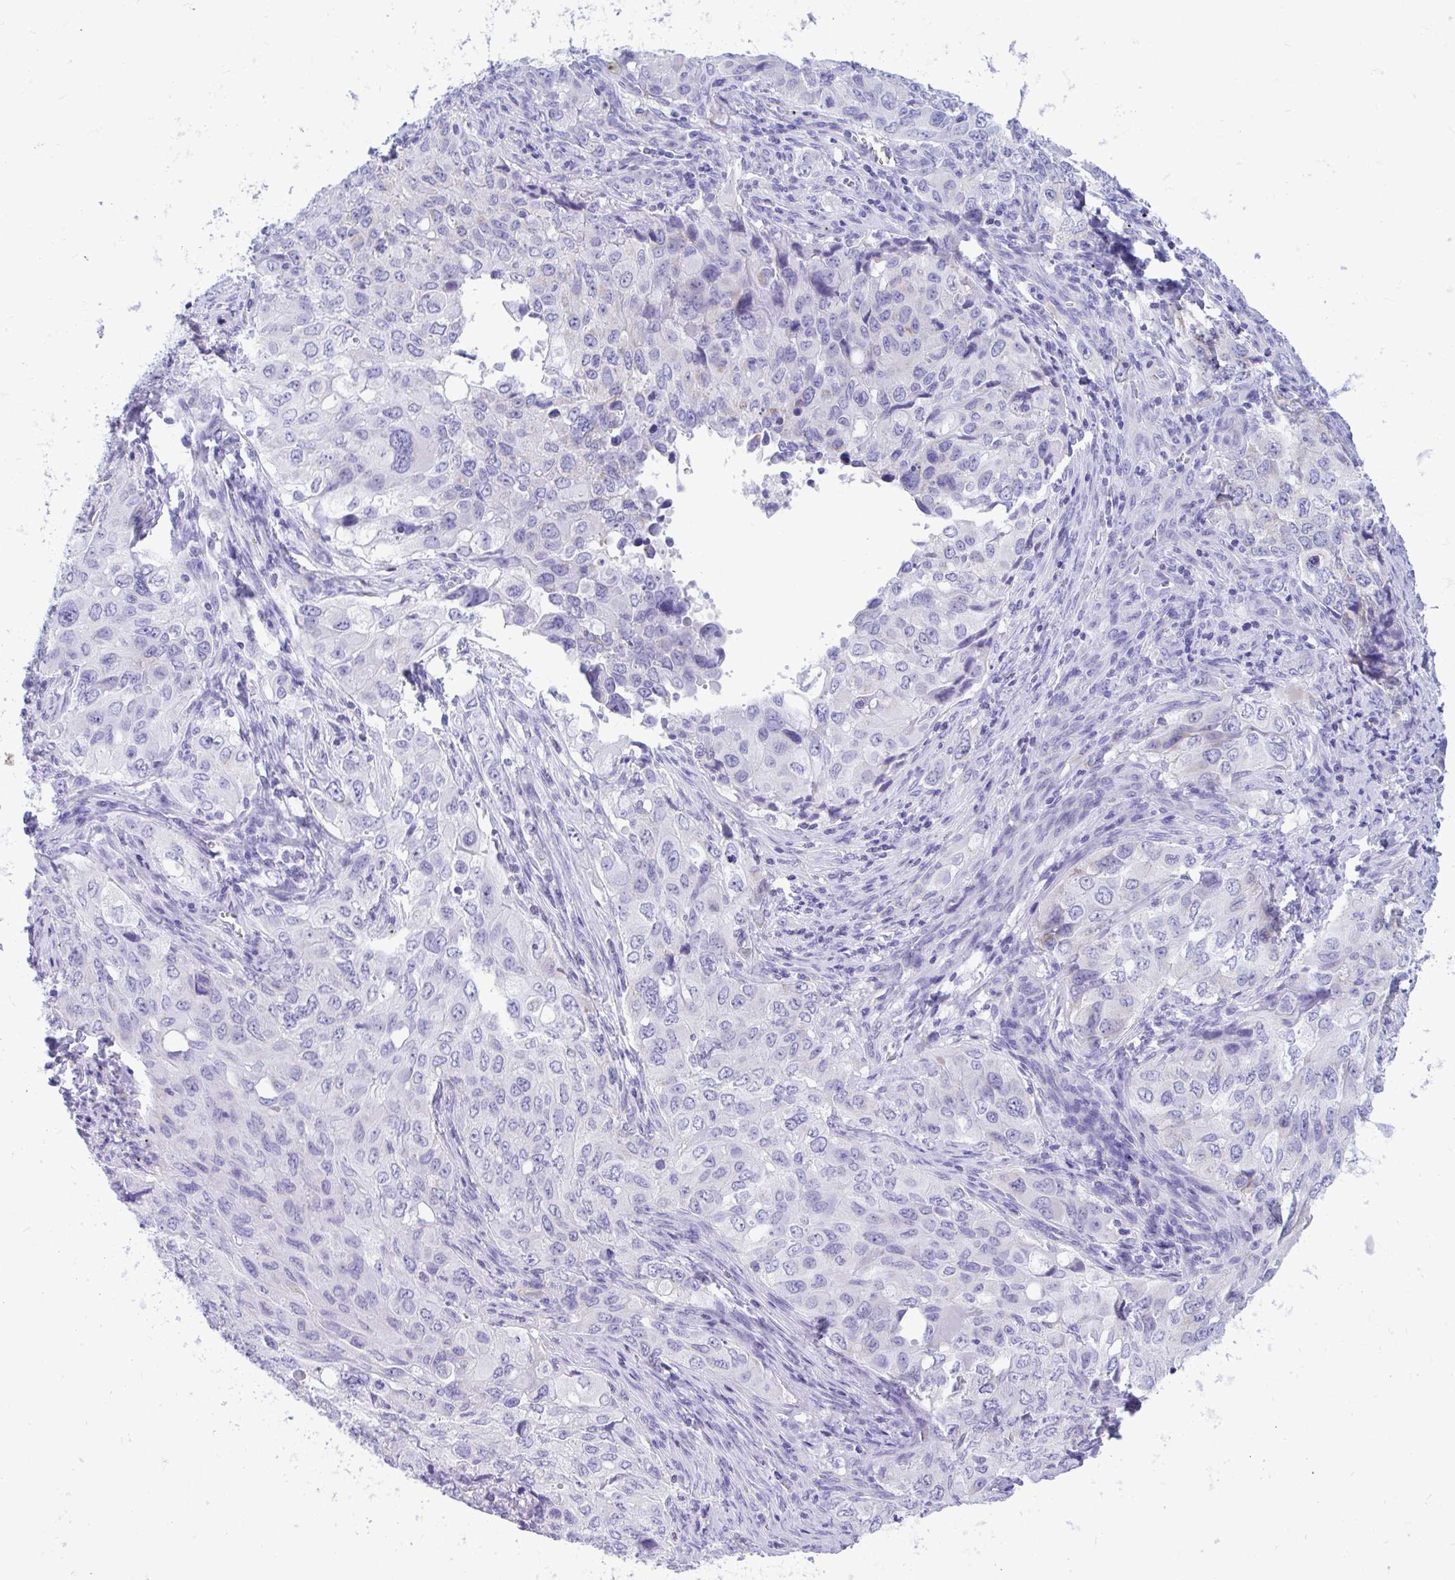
{"staining": {"intensity": "negative", "quantity": "none", "location": "none"}, "tissue": "lung cancer", "cell_type": "Tumor cells", "image_type": "cancer", "snomed": [{"axis": "morphology", "description": "Adenocarcinoma, NOS"}, {"axis": "morphology", "description": "Adenocarcinoma, metastatic, NOS"}, {"axis": "topography", "description": "Lymph node"}, {"axis": "topography", "description": "Lung"}], "caption": "Tumor cells show no significant expression in lung cancer.", "gene": "SHISA8", "patient": {"sex": "female", "age": 42}}